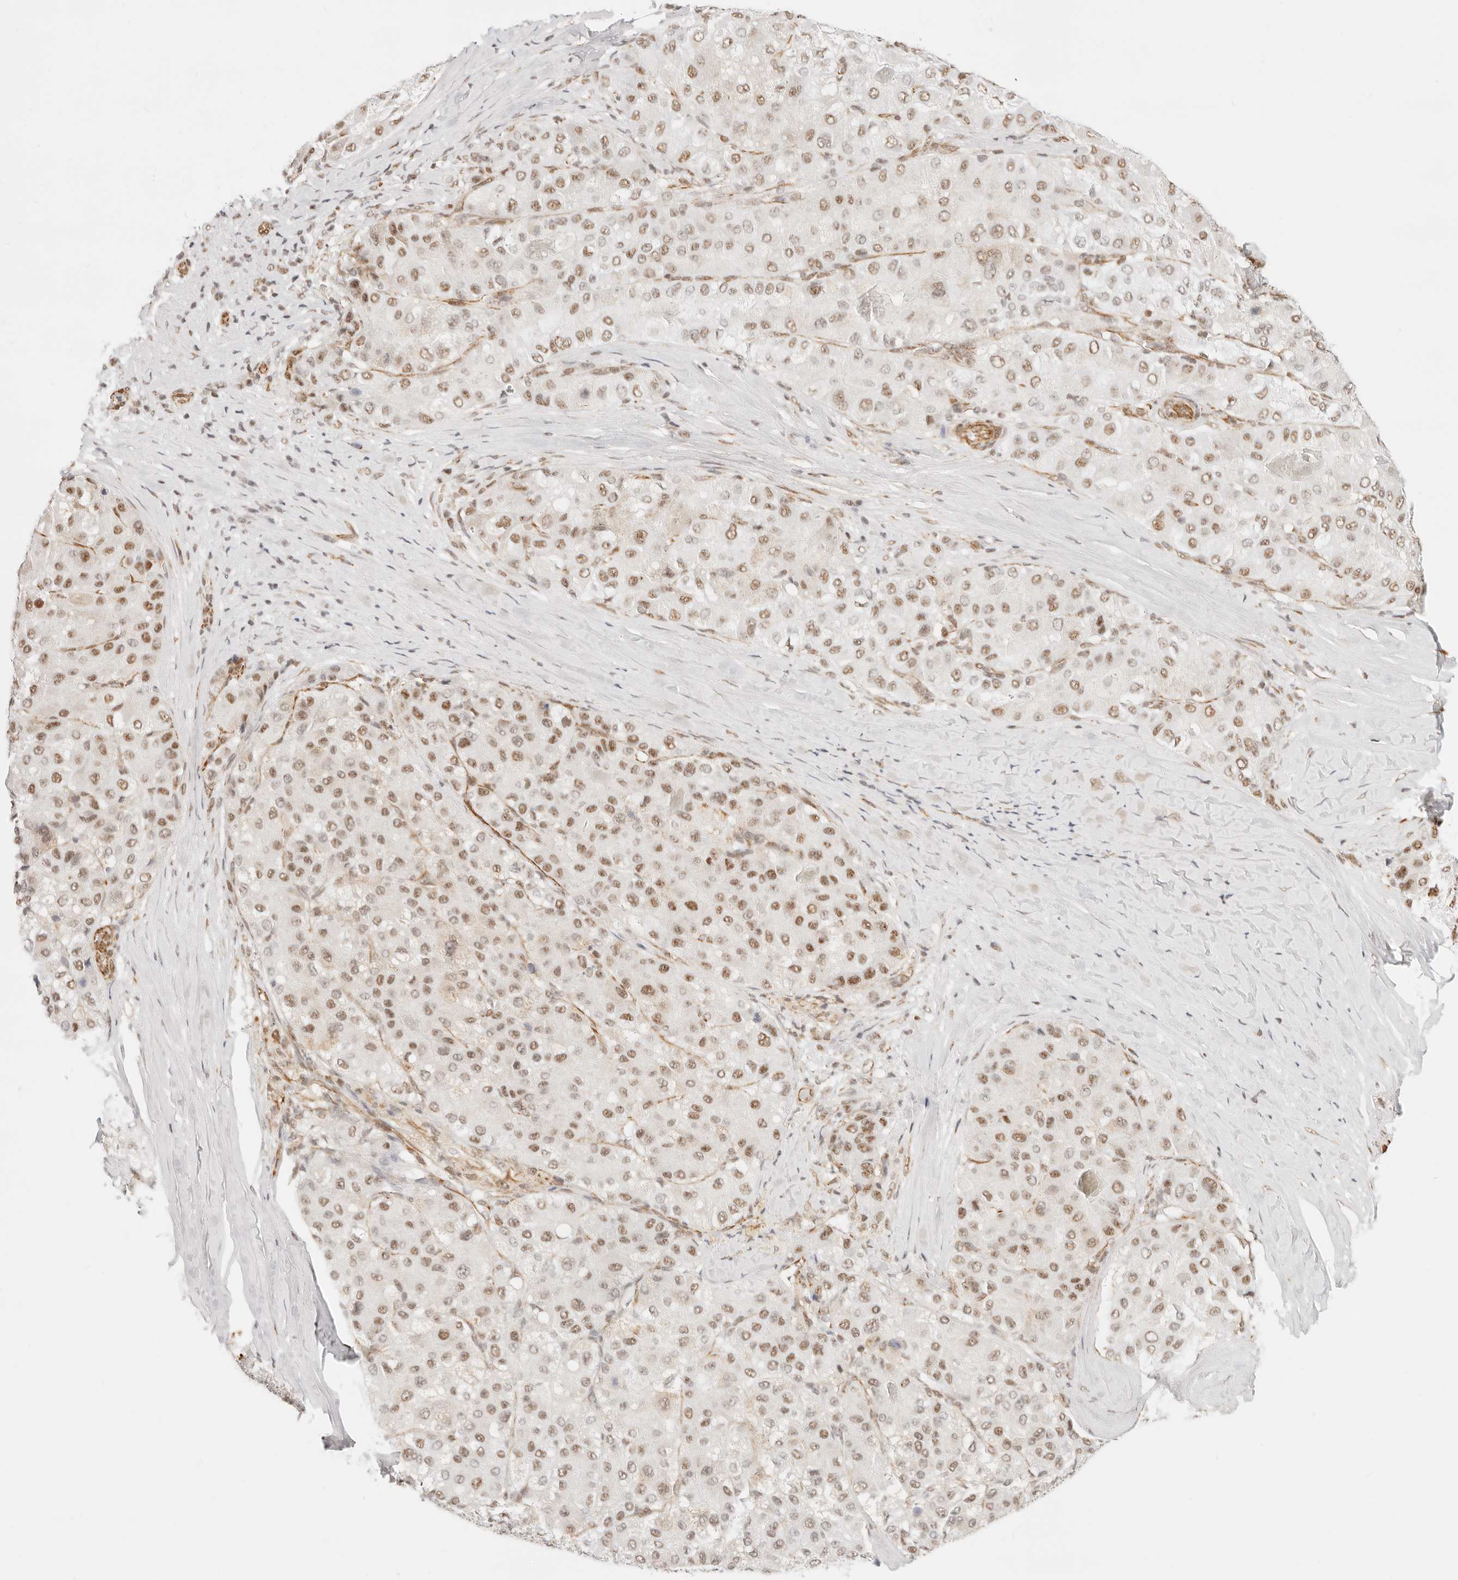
{"staining": {"intensity": "moderate", "quantity": ">75%", "location": "nuclear"}, "tissue": "liver cancer", "cell_type": "Tumor cells", "image_type": "cancer", "snomed": [{"axis": "morphology", "description": "Carcinoma, Hepatocellular, NOS"}, {"axis": "topography", "description": "Liver"}], "caption": "An image showing moderate nuclear positivity in about >75% of tumor cells in hepatocellular carcinoma (liver), as visualized by brown immunohistochemical staining.", "gene": "ZC3H11A", "patient": {"sex": "male", "age": 80}}